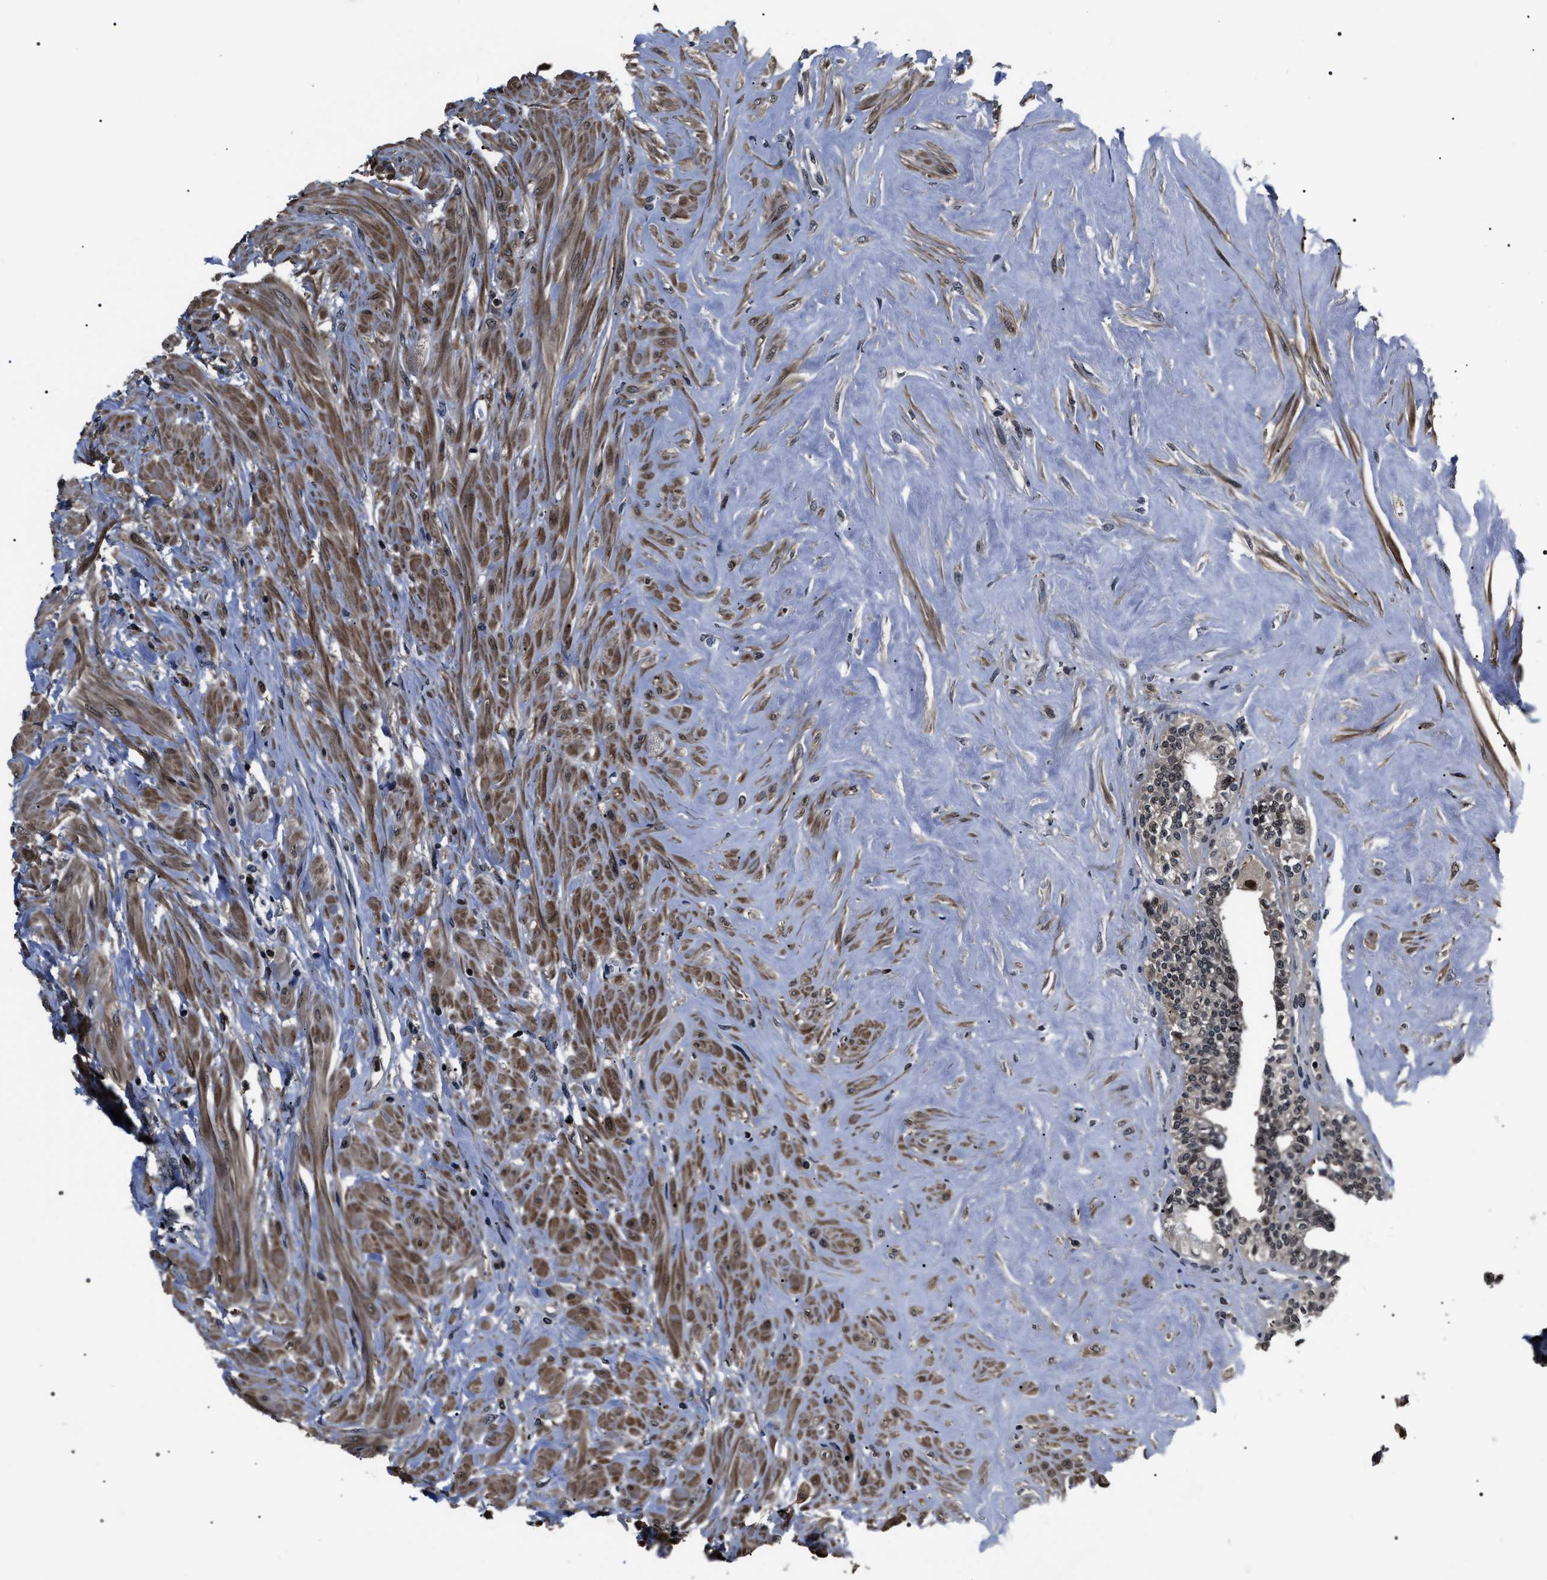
{"staining": {"intensity": "weak", "quantity": "<25%", "location": "cytoplasmic/membranous,nuclear"}, "tissue": "seminal vesicle", "cell_type": "Glandular cells", "image_type": "normal", "snomed": [{"axis": "morphology", "description": "Normal tissue, NOS"}, {"axis": "topography", "description": "Seminal veicle"}], "caption": "IHC micrograph of unremarkable human seminal vesicle stained for a protein (brown), which reveals no staining in glandular cells.", "gene": "SIPA1", "patient": {"sex": "male", "age": 63}}